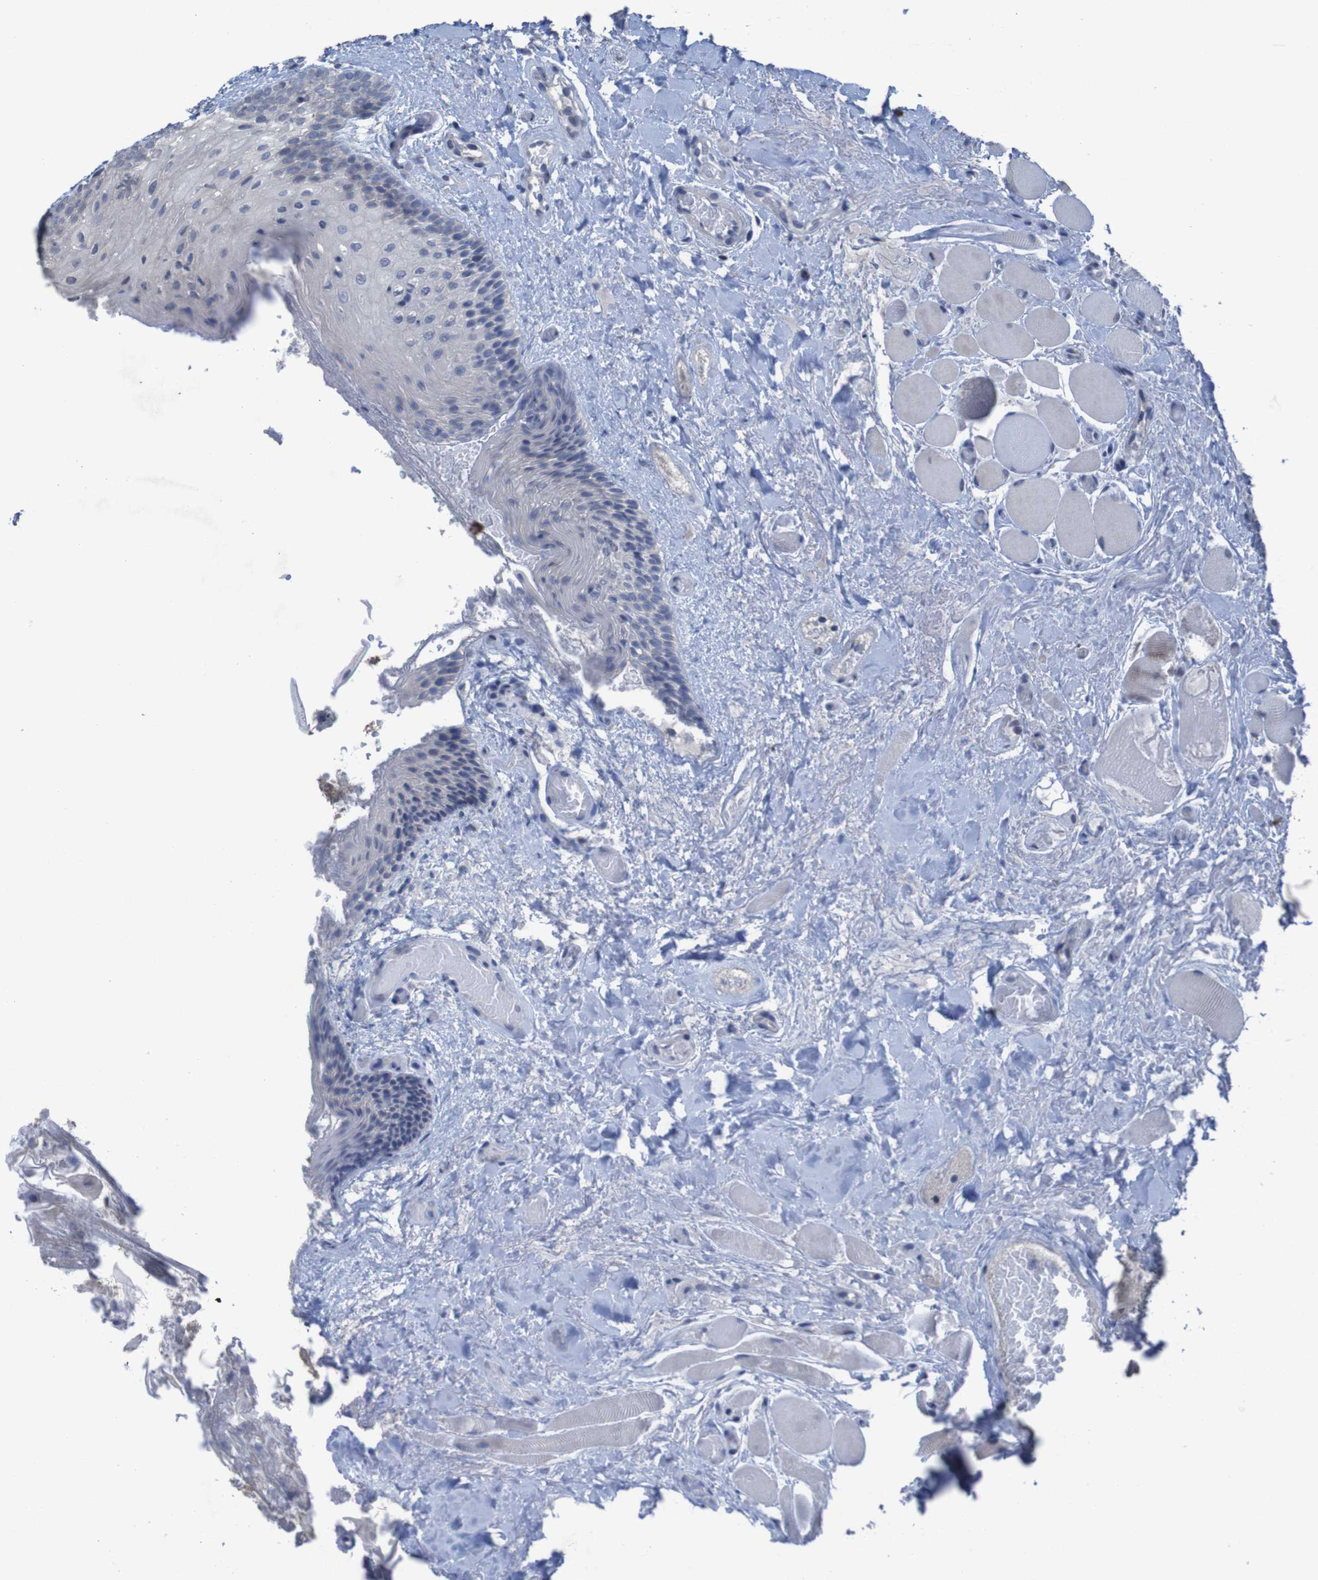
{"staining": {"intensity": "weak", "quantity": "25%-75%", "location": "cytoplasmic/membranous"}, "tissue": "oral mucosa", "cell_type": "Squamous epithelial cells", "image_type": "normal", "snomed": [{"axis": "morphology", "description": "Normal tissue, NOS"}, {"axis": "morphology", "description": "Squamous cell carcinoma, NOS"}, {"axis": "topography", "description": "Skeletal muscle"}, {"axis": "topography", "description": "Adipose tissue"}, {"axis": "topography", "description": "Vascular tissue"}, {"axis": "topography", "description": "Oral tissue"}, {"axis": "topography", "description": "Peripheral nerve tissue"}, {"axis": "topography", "description": "Head-Neck"}], "caption": "Oral mucosa stained with DAB IHC exhibits low levels of weak cytoplasmic/membranous positivity in about 25%-75% of squamous epithelial cells. Nuclei are stained in blue.", "gene": "CLDN18", "patient": {"sex": "male", "age": 71}}